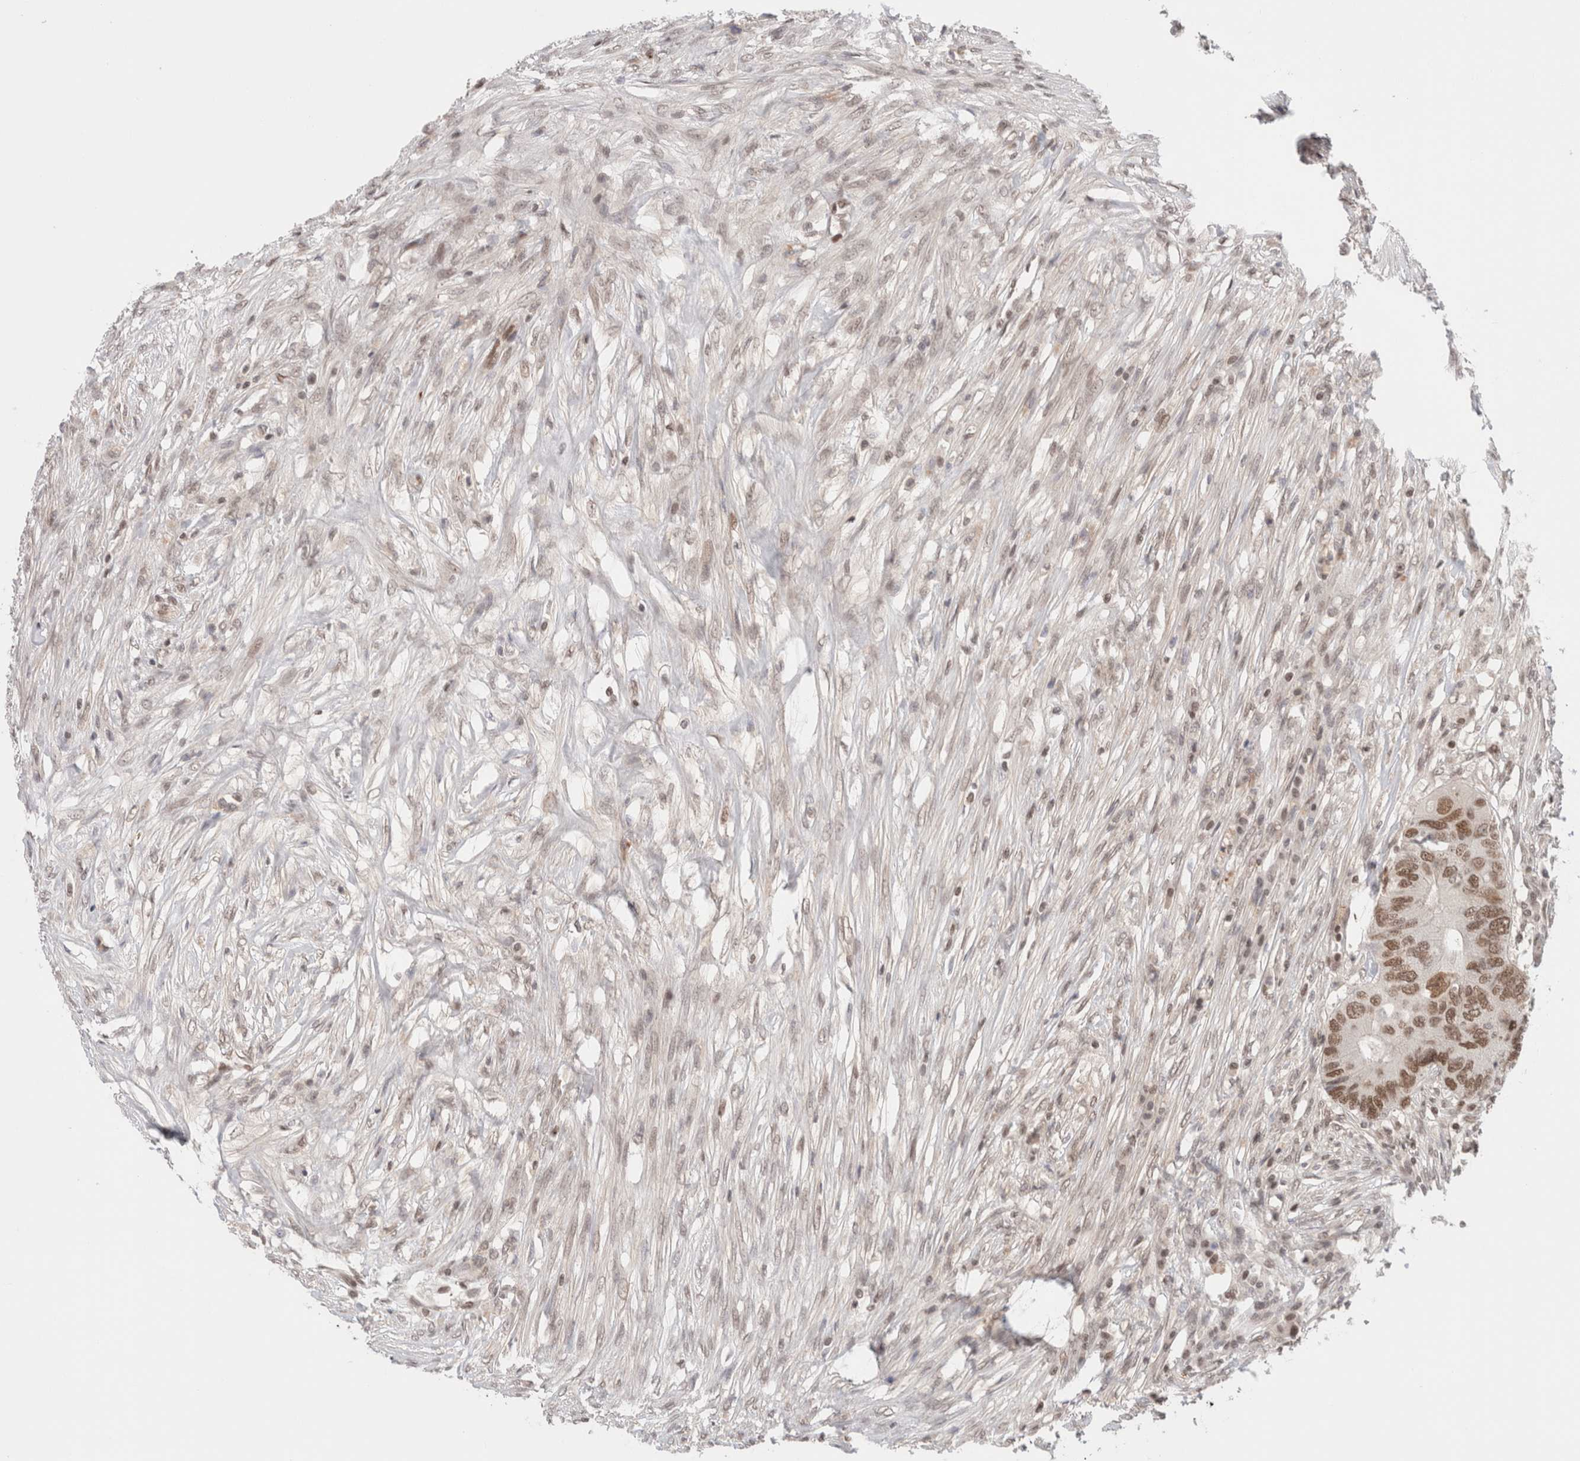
{"staining": {"intensity": "moderate", "quantity": ">75%", "location": "nuclear"}, "tissue": "colorectal cancer", "cell_type": "Tumor cells", "image_type": "cancer", "snomed": [{"axis": "morphology", "description": "Adenocarcinoma, NOS"}, {"axis": "topography", "description": "Colon"}], "caption": "Human adenocarcinoma (colorectal) stained with a protein marker demonstrates moderate staining in tumor cells.", "gene": "GATAD2A", "patient": {"sex": "male", "age": 71}}